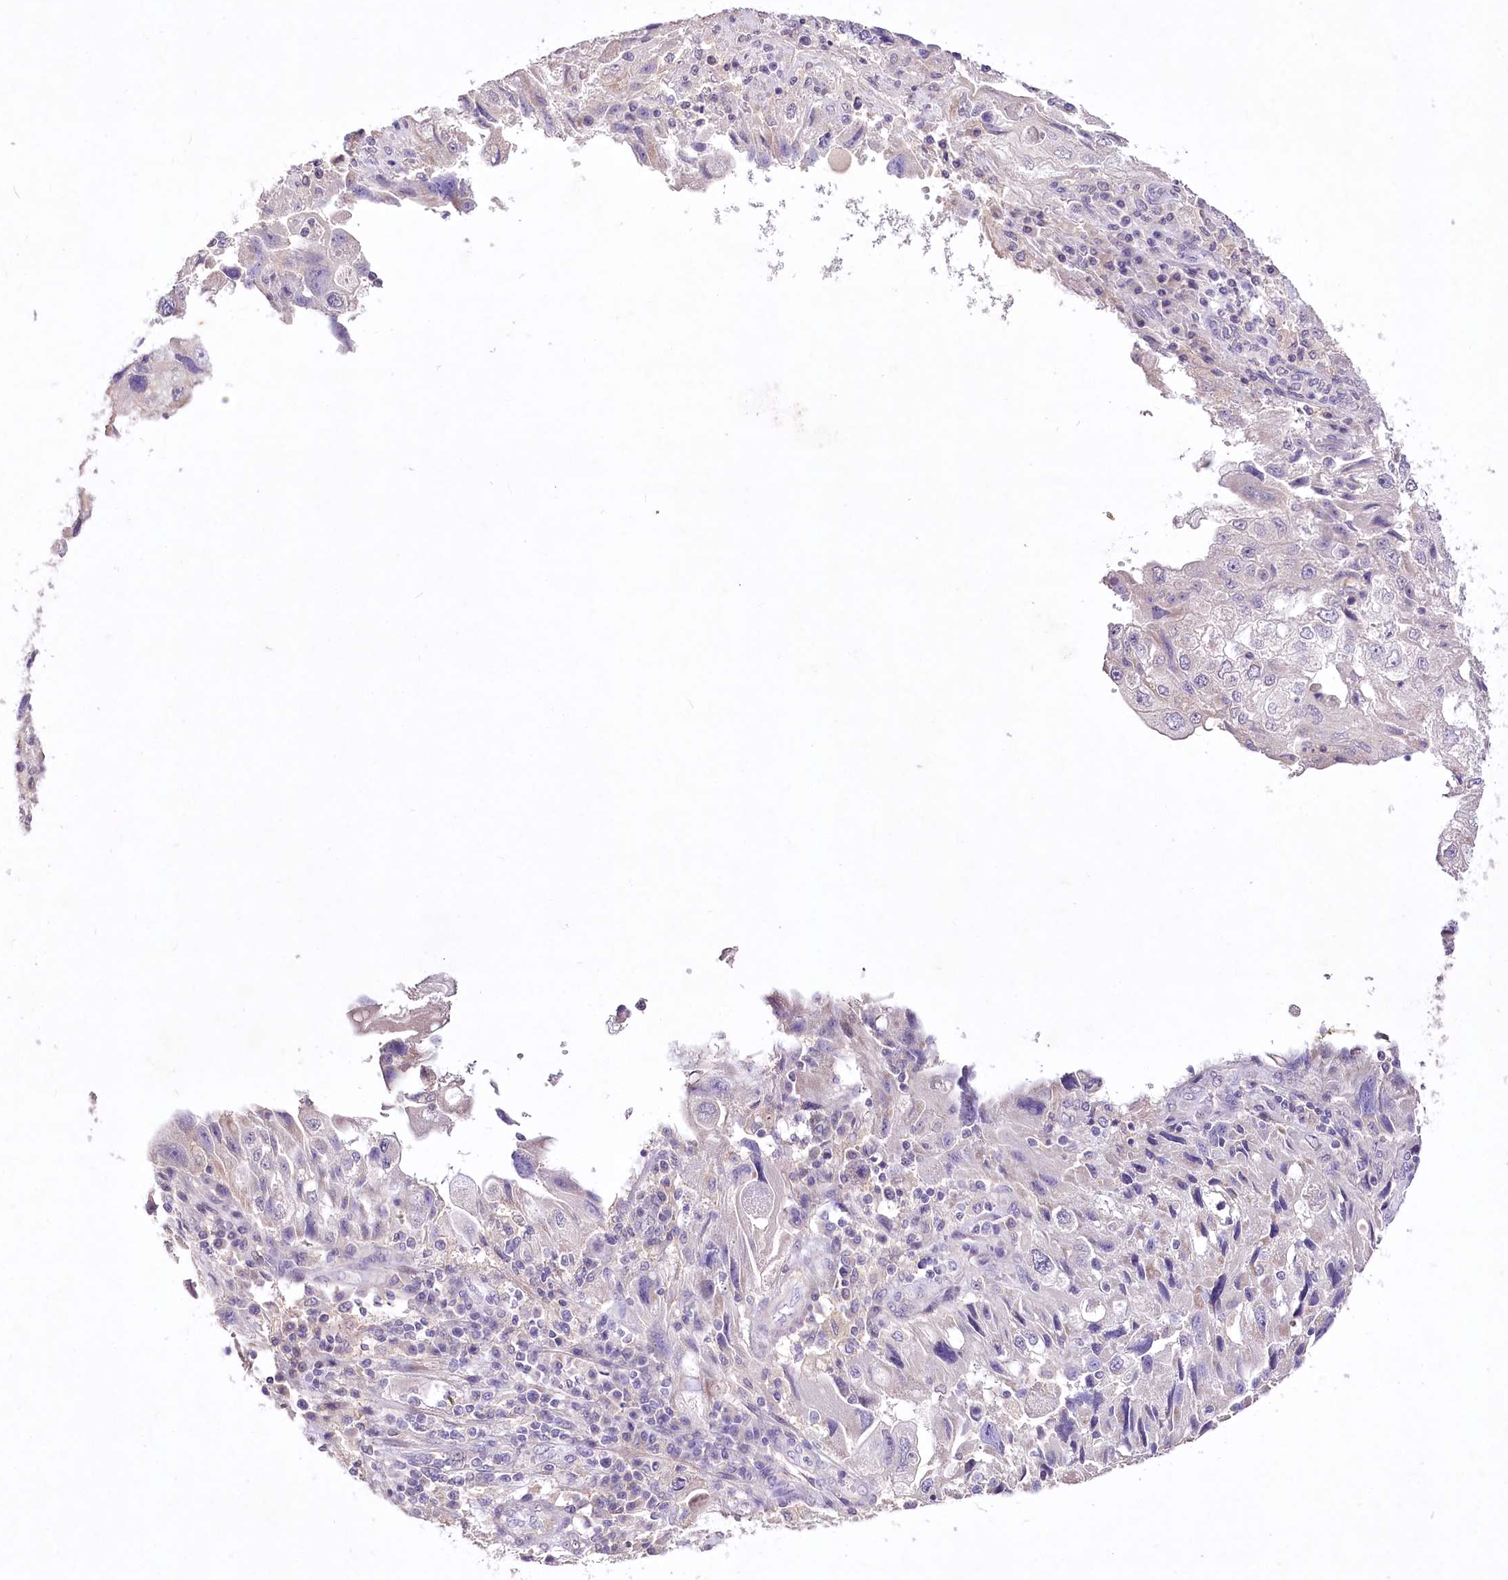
{"staining": {"intensity": "negative", "quantity": "none", "location": "none"}, "tissue": "endometrial cancer", "cell_type": "Tumor cells", "image_type": "cancer", "snomed": [{"axis": "morphology", "description": "Adenocarcinoma, NOS"}, {"axis": "topography", "description": "Endometrium"}], "caption": "Tumor cells are negative for brown protein staining in adenocarcinoma (endometrial). (DAB (3,3'-diaminobenzidine) IHC, high magnification).", "gene": "ENPP1", "patient": {"sex": "female", "age": 49}}